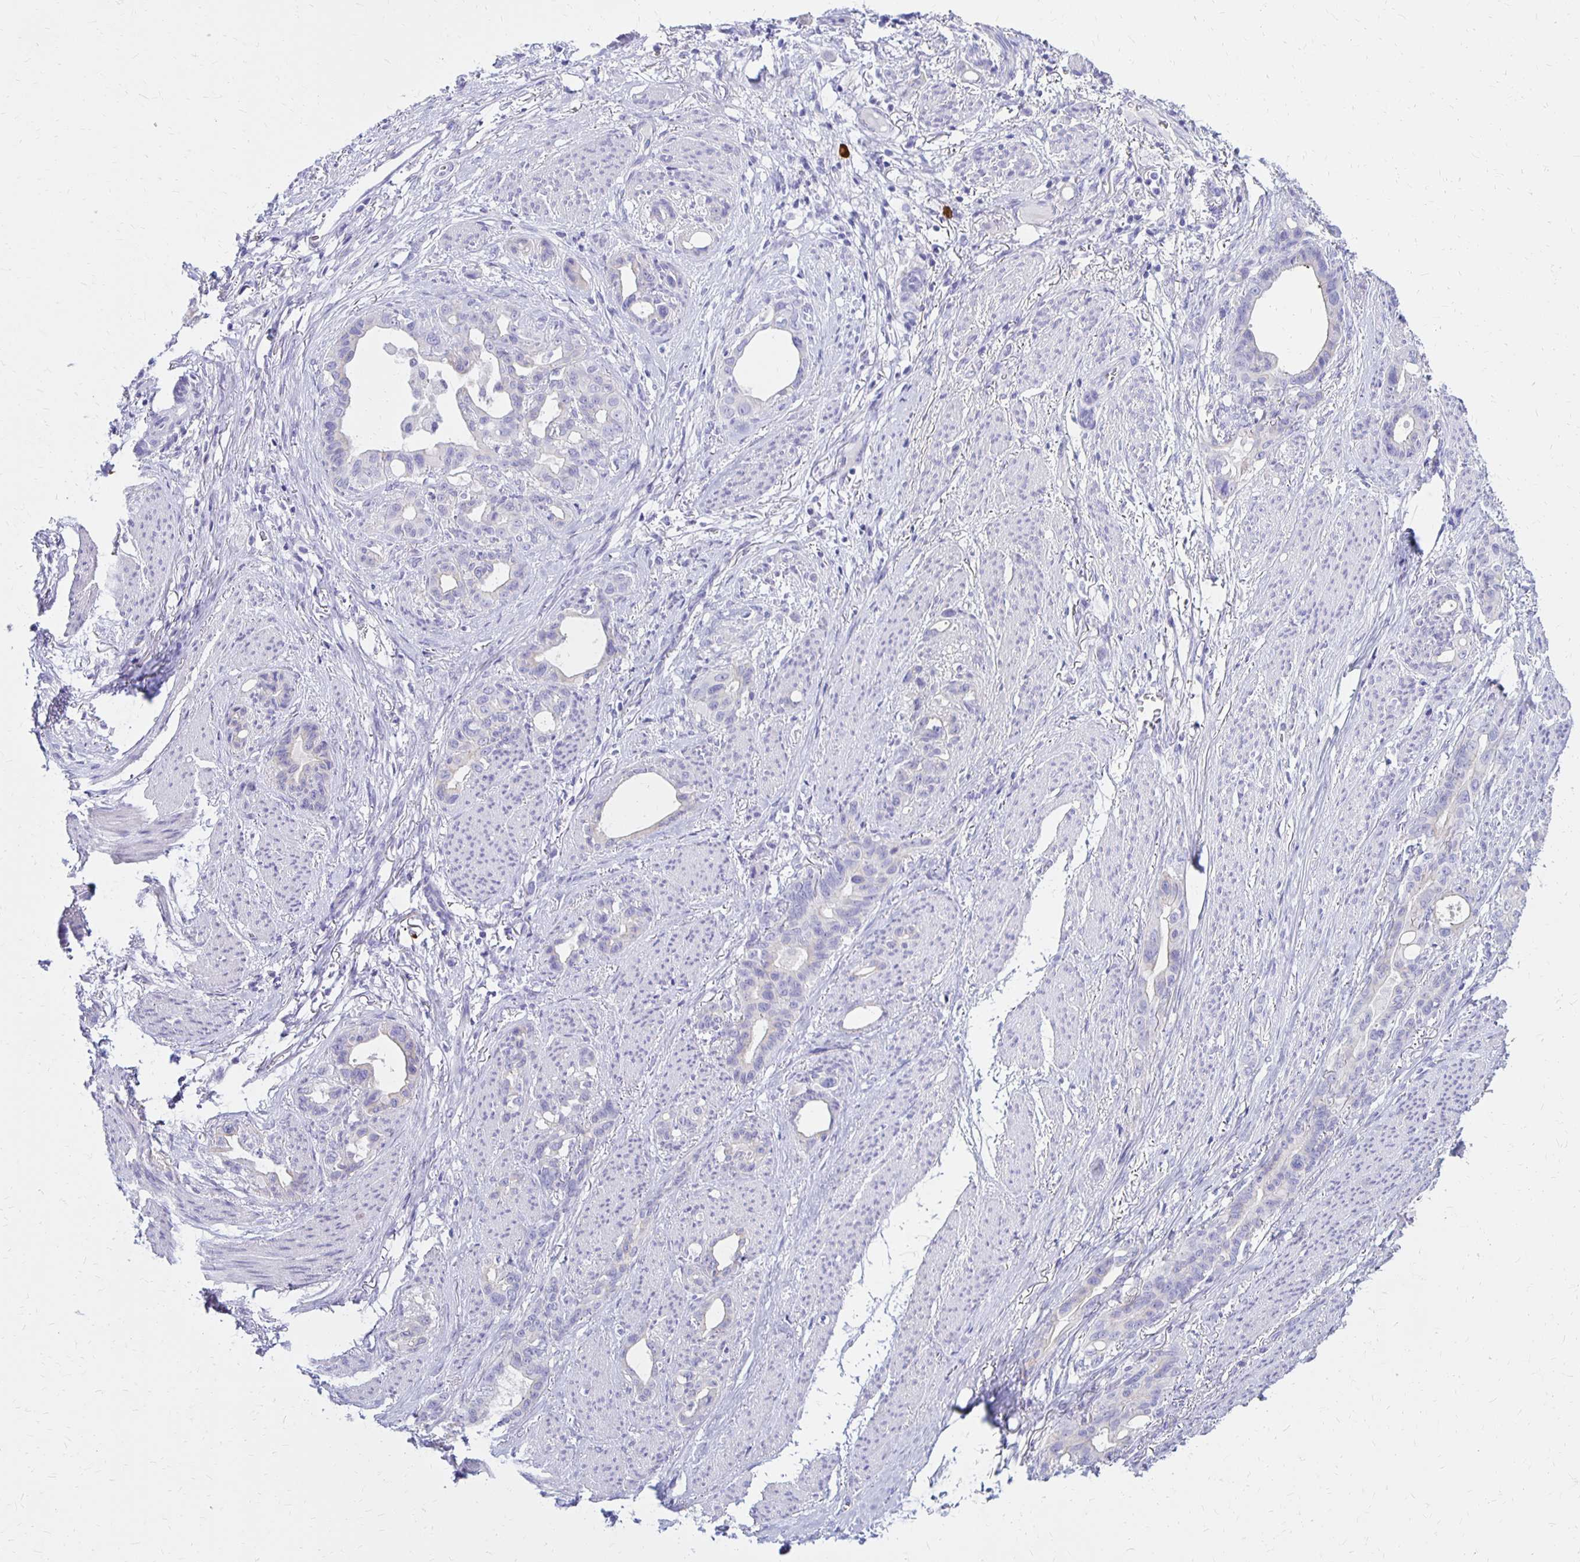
{"staining": {"intensity": "negative", "quantity": "none", "location": "none"}, "tissue": "stomach cancer", "cell_type": "Tumor cells", "image_type": "cancer", "snomed": [{"axis": "morphology", "description": "Normal tissue, NOS"}, {"axis": "morphology", "description": "Adenocarcinoma, NOS"}, {"axis": "topography", "description": "Esophagus"}, {"axis": "topography", "description": "Stomach, upper"}], "caption": "IHC photomicrograph of neoplastic tissue: adenocarcinoma (stomach) stained with DAB (3,3'-diaminobenzidine) exhibits no significant protein positivity in tumor cells.", "gene": "FNTB", "patient": {"sex": "male", "age": 62}}